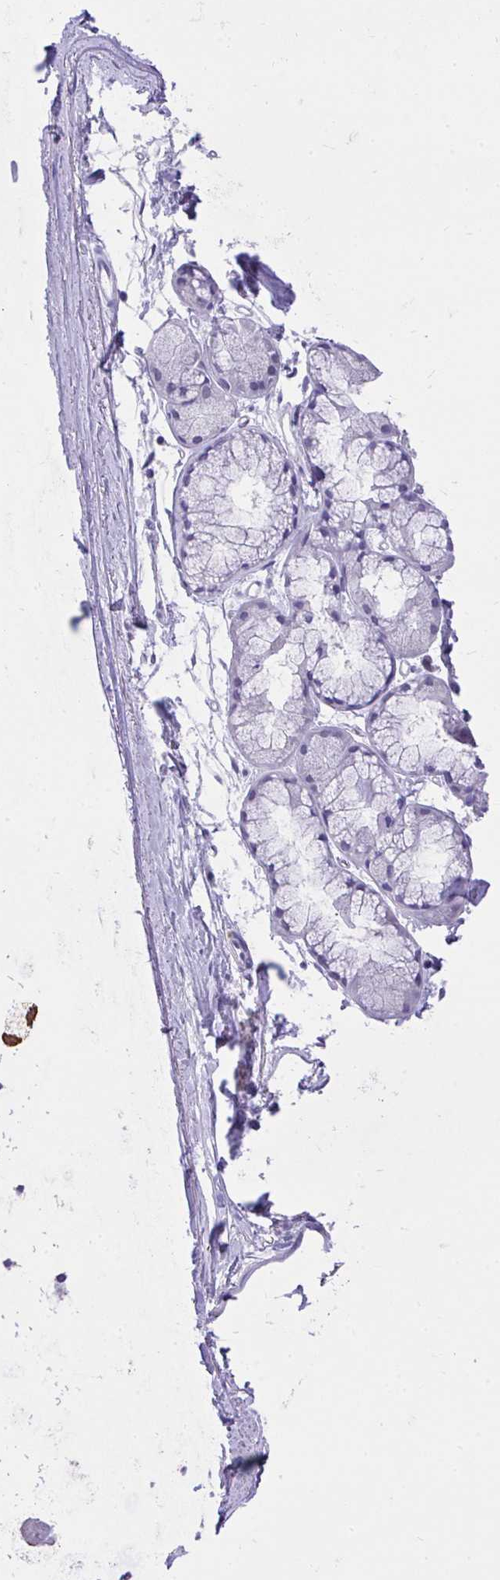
{"staining": {"intensity": "negative", "quantity": "none", "location": "none"}, "tissue": "adipose tissue", "cell_type": "Adipocytes", "image_type": "normal", "snomed": [{"axis": "morphology", "description": "Normal tissue, NOS"}, {"axis": "topography", "description": "Lymph node"}, {"axis": "topography", "description": "Cartilage tissue"}, {"axis": "topography", "description": "Bronchus"}], "caption": "A high-resolution image shows immunohistochemistry staining of unremarkable adipose tissue, which exhibits no significant positivity in adipocytes. Nuclei are stained in blue.", "gene": "MS4A12", "patient": {"sex": "female", "age": 70}}